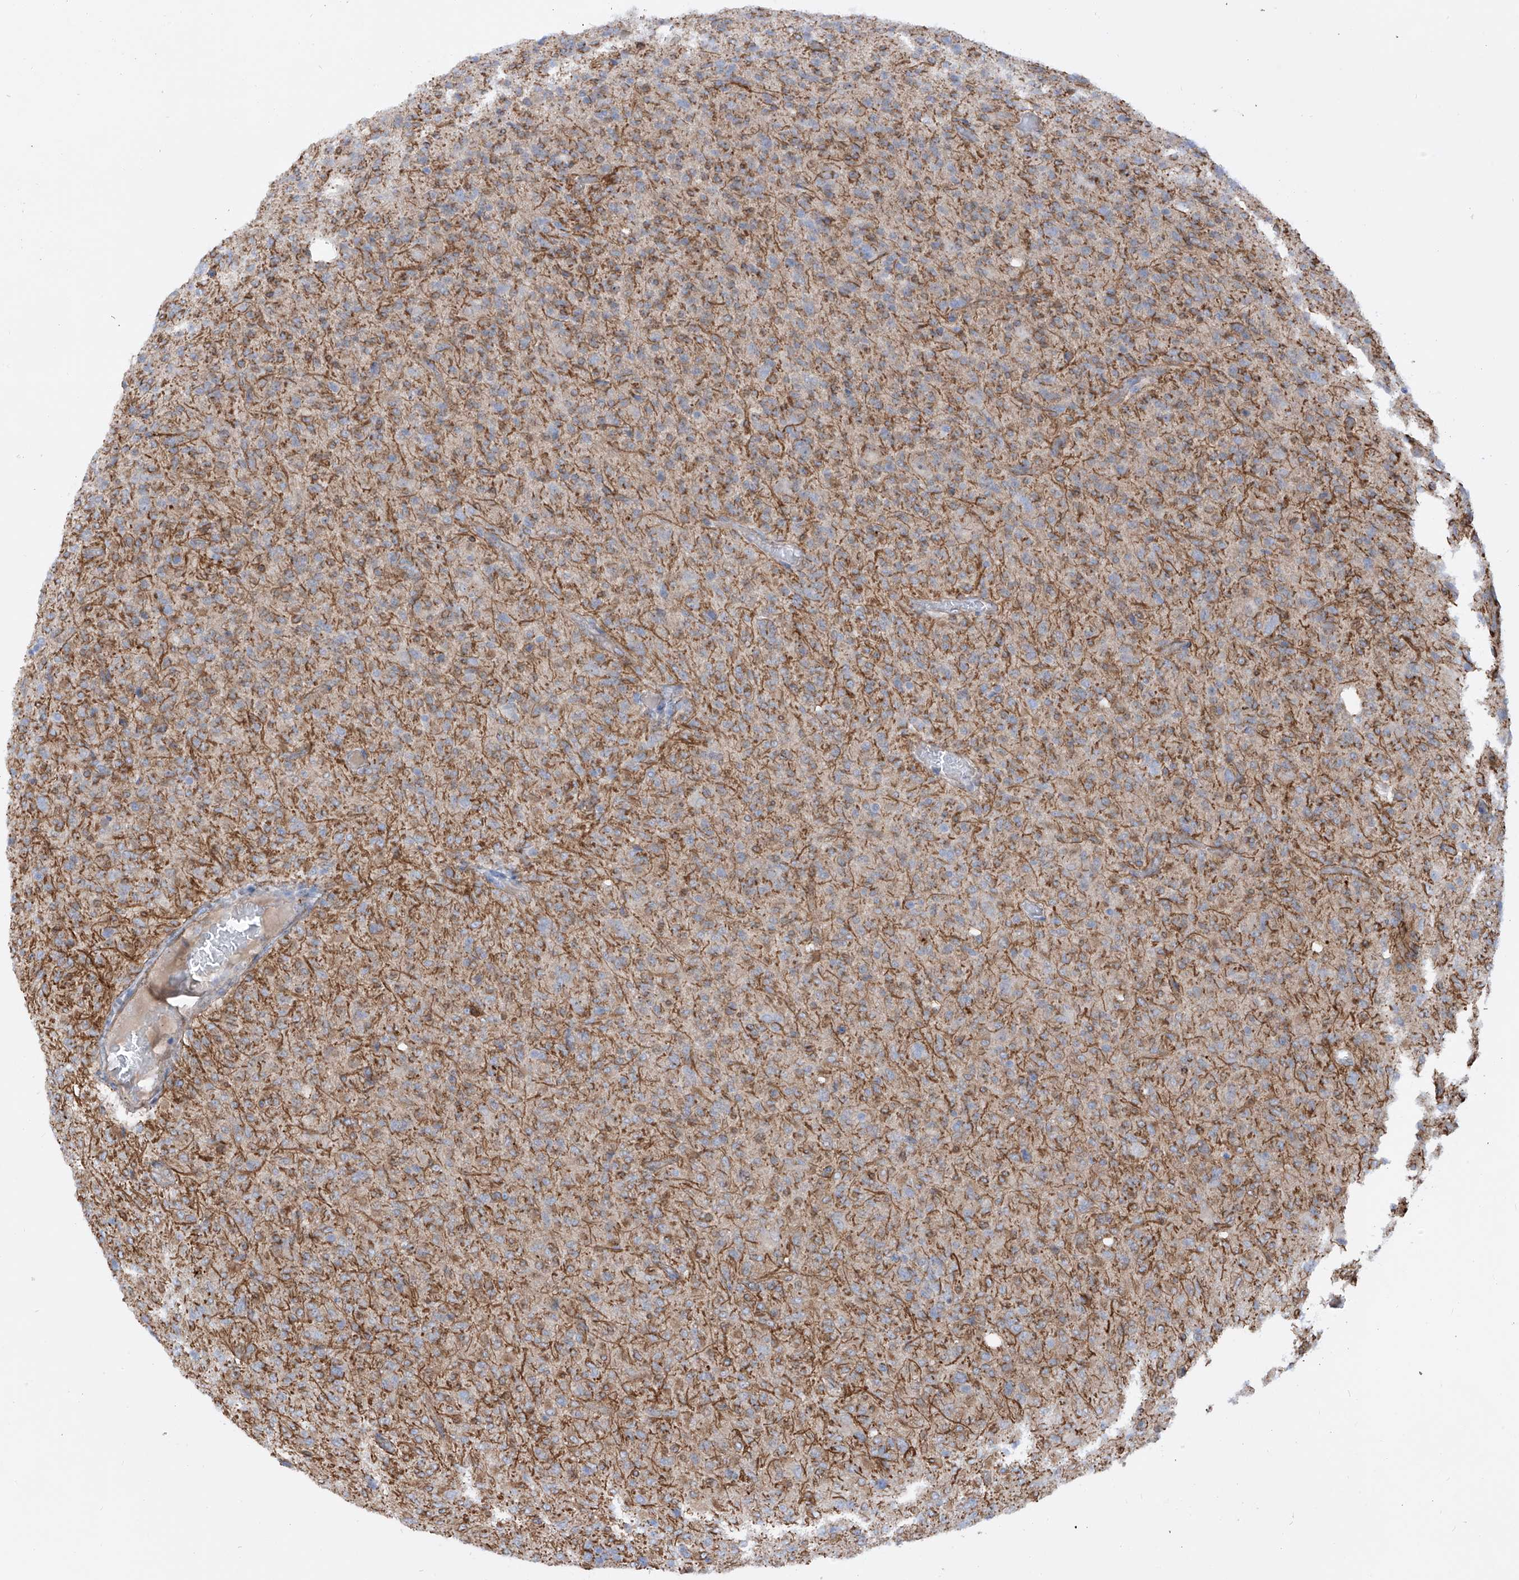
{"staining": {"intensity": "moderate", "quantity": "25%-75%", "location": "cytoplasmic/membranous"}, "tissue": "glioma", "cell_type": "Tumor cells", "image_type": "cancer", "snomed": [{"axis": "morphology", "description": "Glioma, malignant, High grade"}, {"axis": "topography", "description": "Brain"}], "caption": "Glioma stained for a protein reveals moderate cytoplasmic/membranous positivity in tumor cells.", "gene": "ZNF490", "patient": {"sex": "female", "age": 57}}